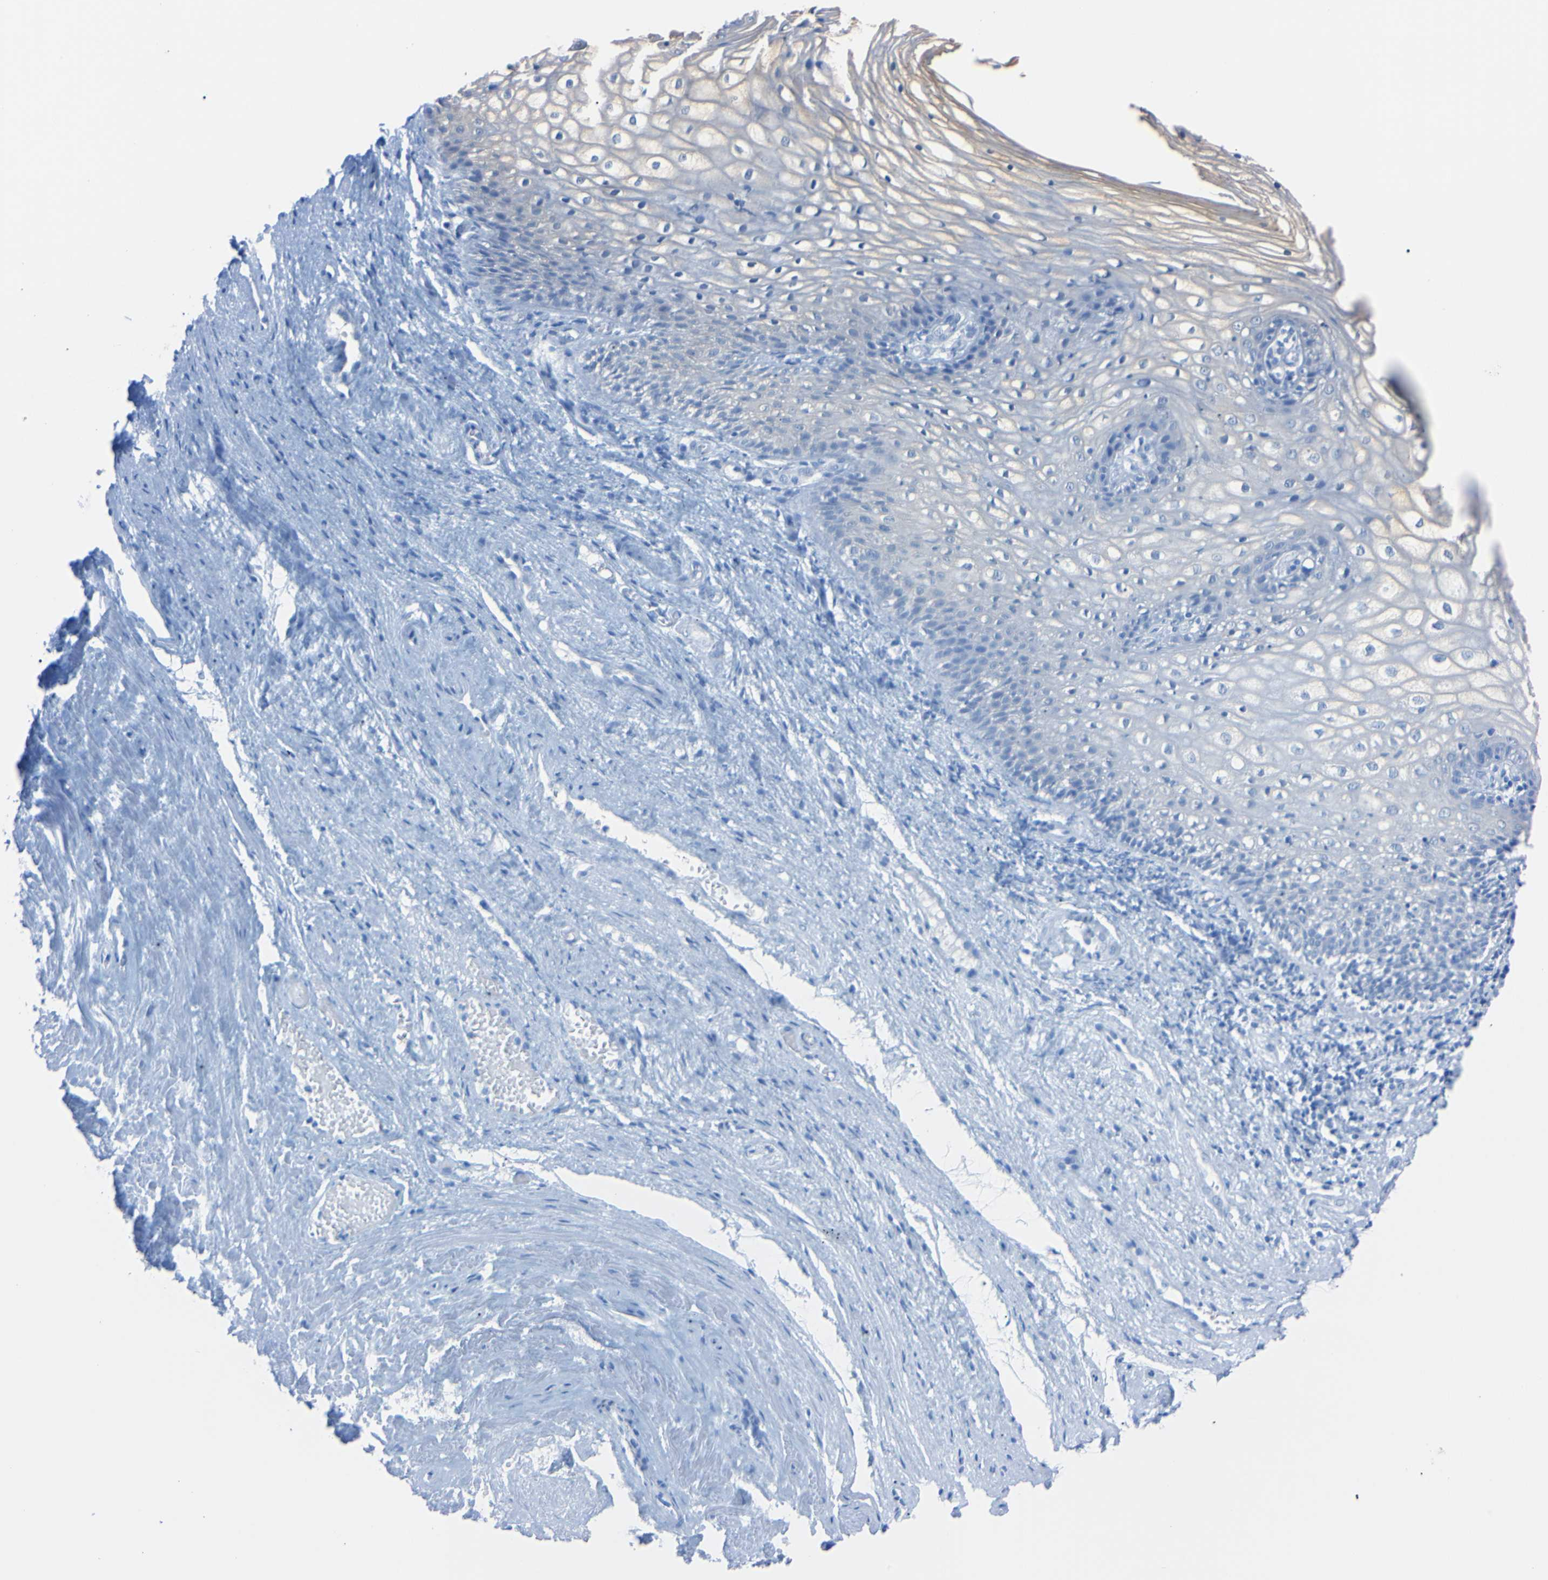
{"staining": {"intensity": "weak", "quantity": "25%-75%", "location": "cytoplasmic/membranous"}, "tissue": "vagina", "cell_type": "Squamous epithelial cells", "image_type": "normal", "snomed": [{"axis": "morphology", "description": "Normal tissue, NOS"}, {"axis": "topography", "description": "Vagina"}], "caption": "Protein expression by immunohistochemistry shows weak cytoplasmic/membranous expression in approximately 25%-75% of squamous epithelial cells in normal vagina.", "gene": "RARS1", "patient": {"sex": "female", "age": 34}}